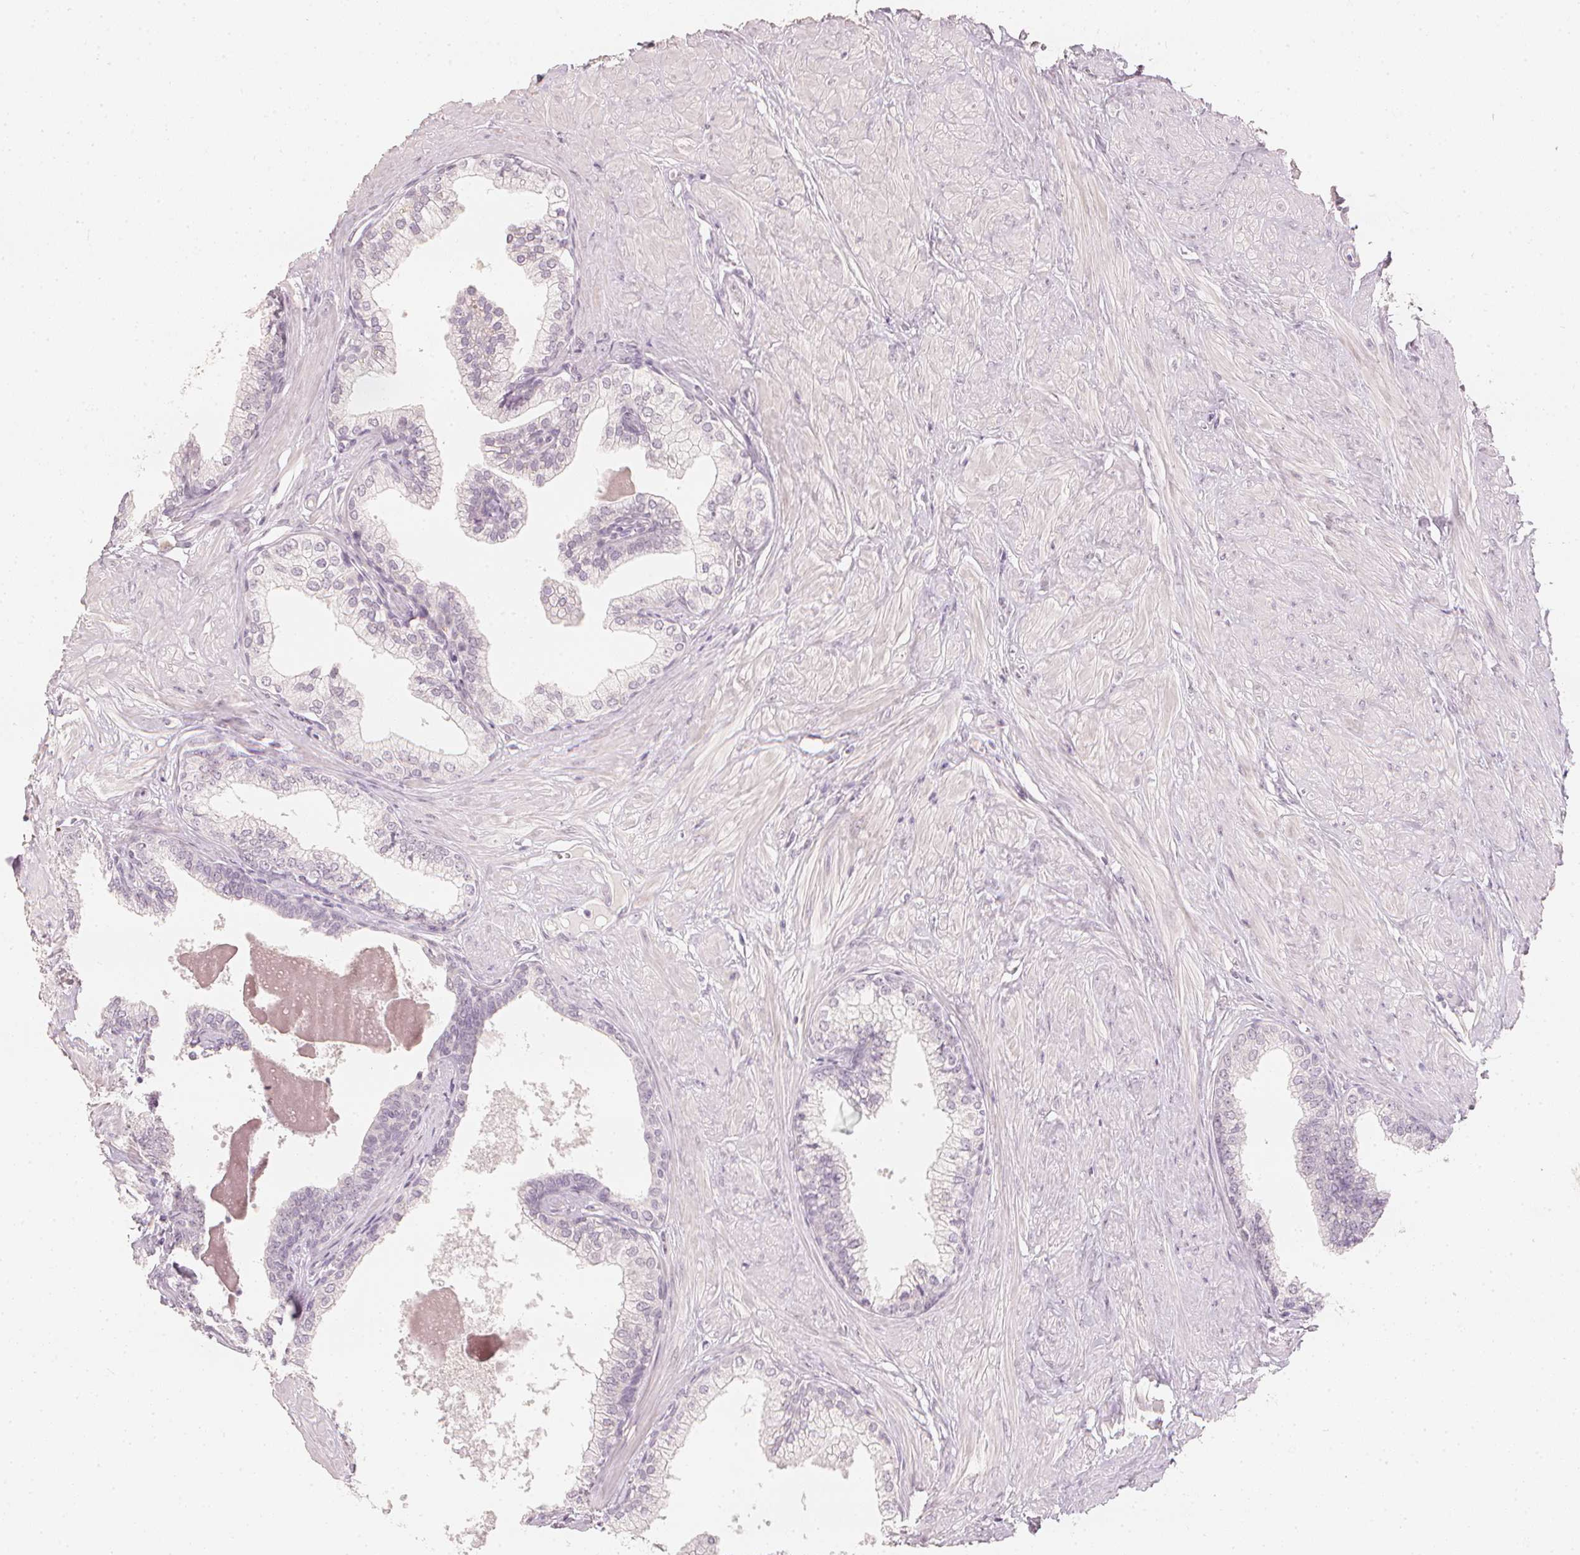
{"staining": {"intensity": "negative", "quantity": "none", "location": "none"}, "tissue": "prostate", "cell_type": "Glandular cells", "image_type": "normal", "snomed": [{"axis": "morphology", "description": "Normal tissue, NOS"}, {"axis": "topography", "description": "Prostate"}, {"axis": "topography", "description": "Peripheral nerve tissue"}], "caption": "Prostate stained for a protein using IHC reveals no staining glandular cells.", "gene": "CALB1", "patient": {"sex": "male", "age": 55}}